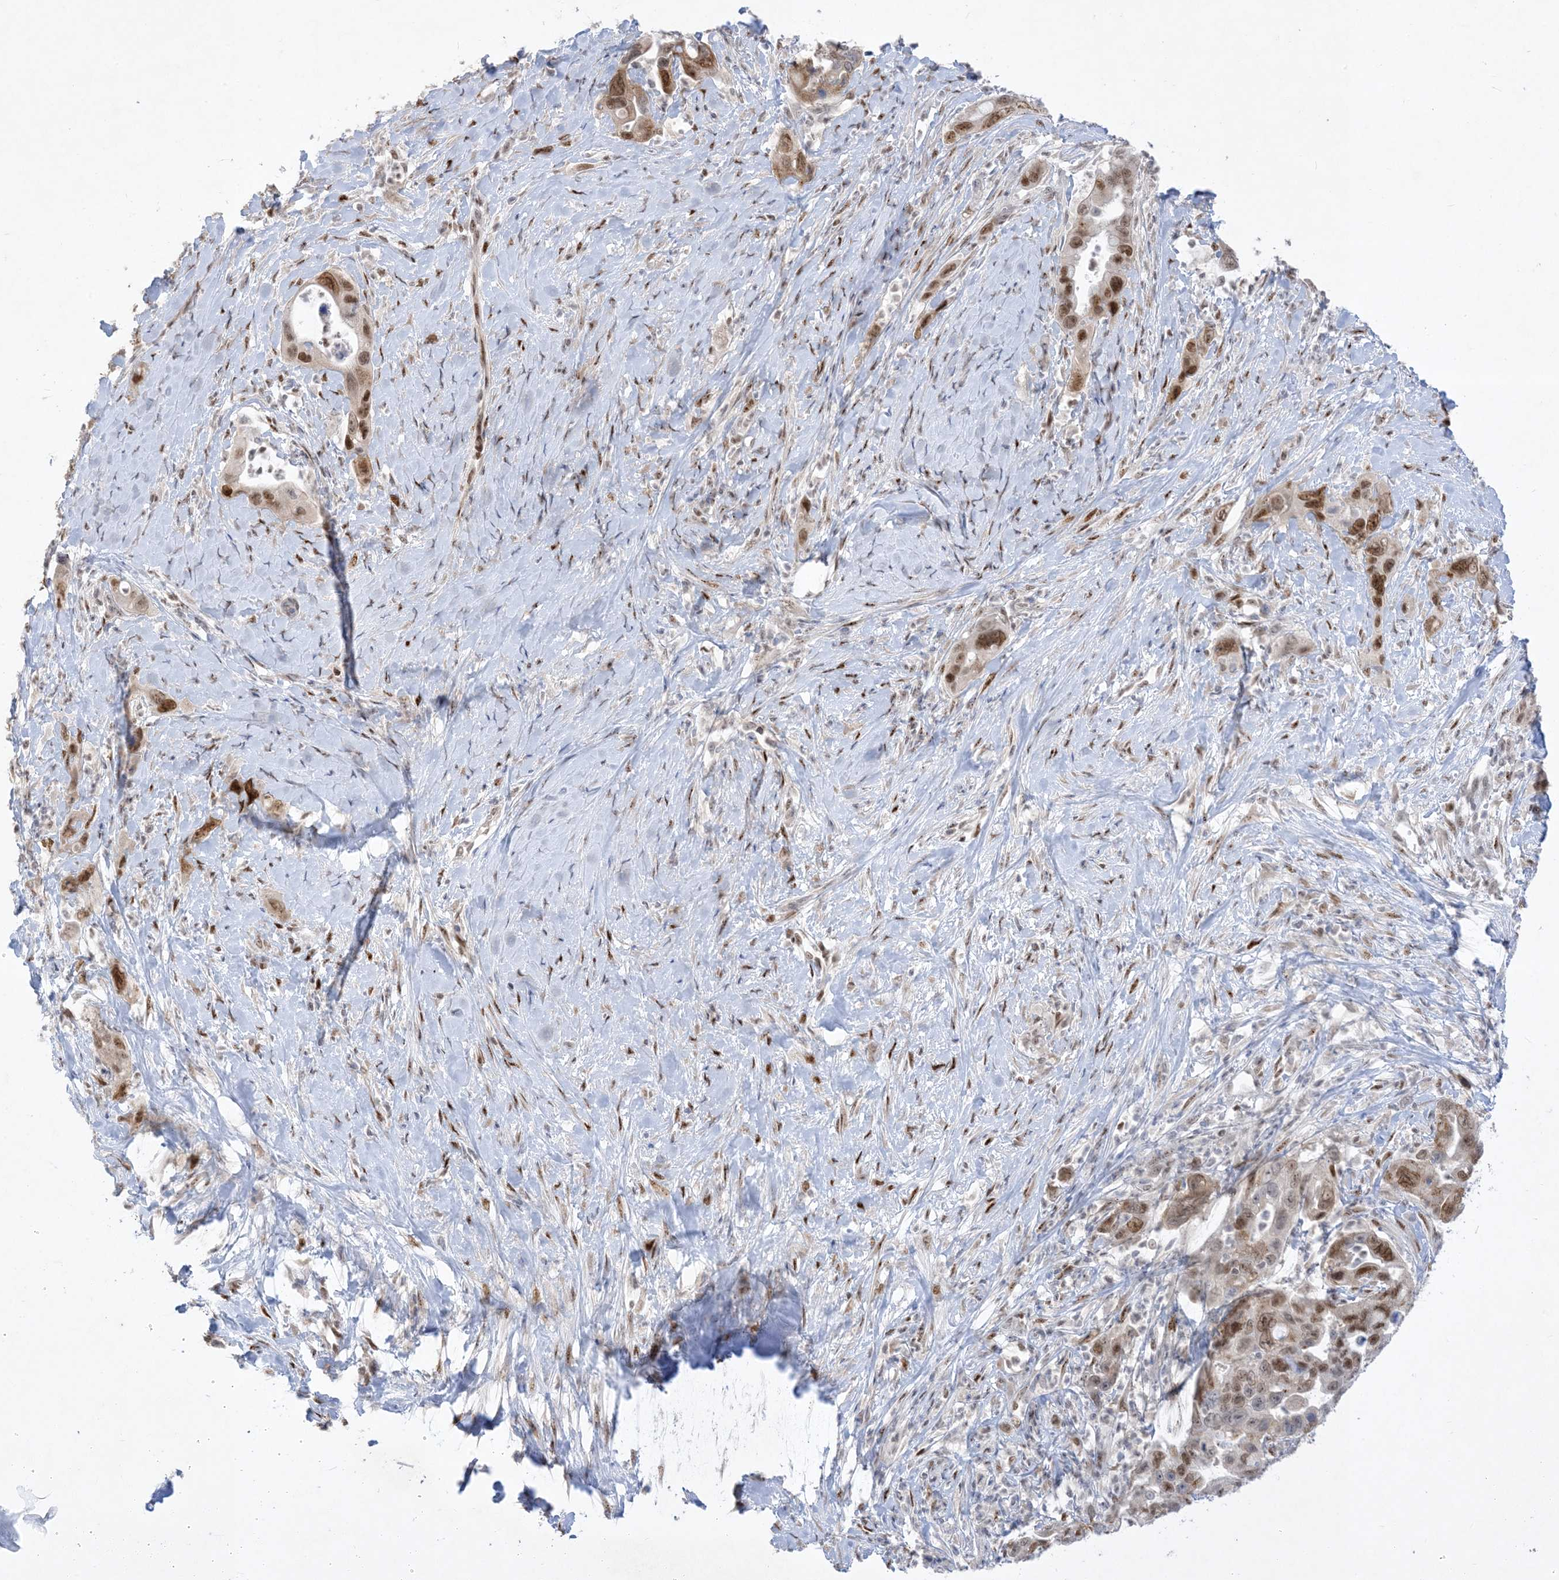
{"staining": {"intensity": "moderate", "quantity": "25%-75%", "location": "nuclear"}, "tissue": "pancreatic cancer", "cell_type": "Tumor cells", "image_type": "cancer", "snomed": [{"axis": "morphology", "description": "Adenocarcinoma, NOS"}, {"axis": "topography", "description": "Pancreas"}], "caption": "Protein expression analysis of human pancreatic cancer reveals moderate nuclear expression in about 25%-75% of tumor cells.", "gene": "BHLHE40", "patient": {"sex": "female", "age": 71}}